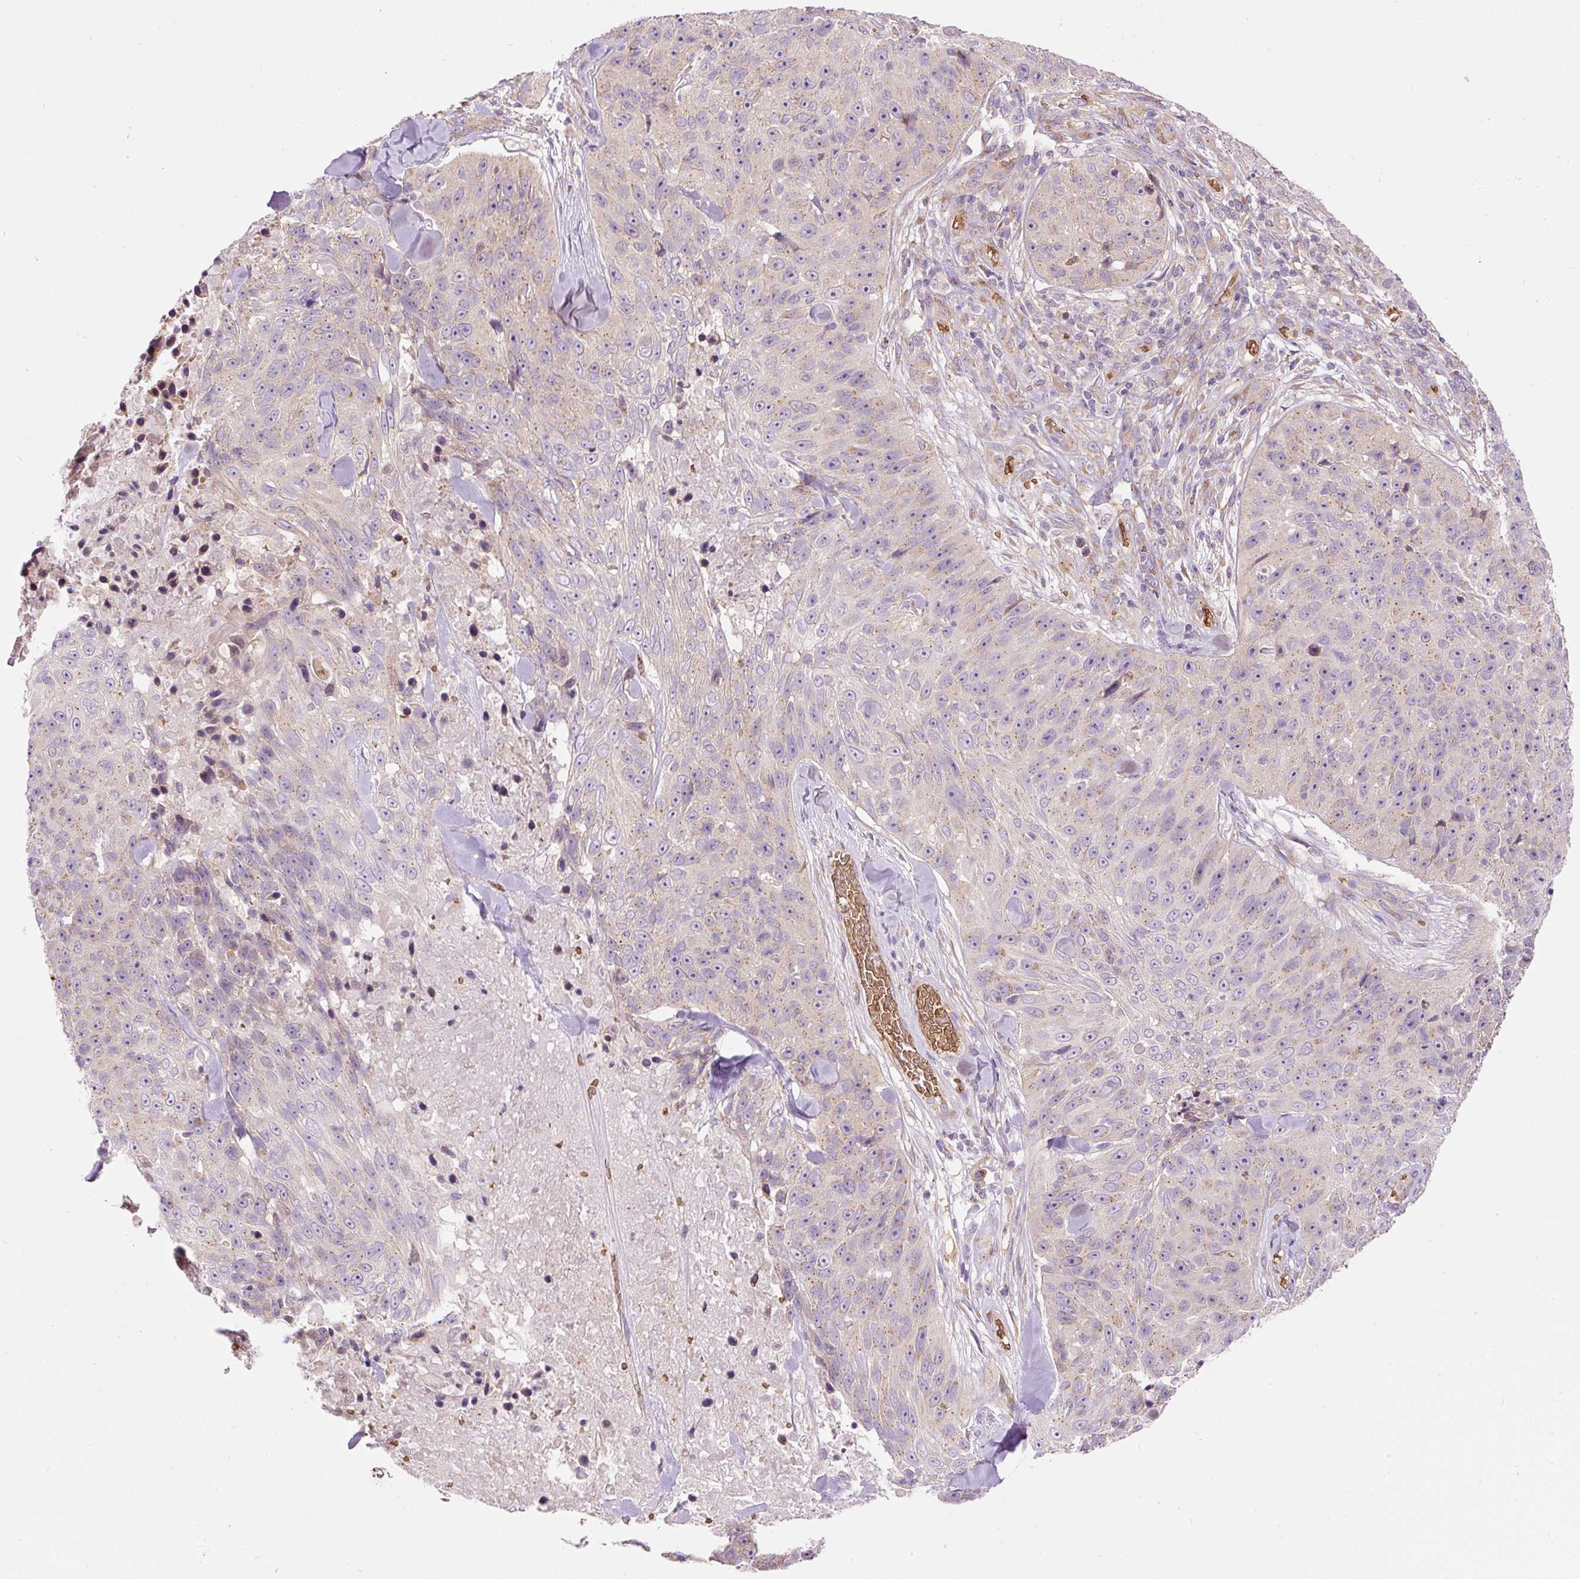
{"staining": {"intensity": "weak", "quantity": "25%-75%", "location": "cytoplasmic/membranous"}, "tissue": "skin cancer", "cell_type": "Tumor cells", "image_type": "cancer", "snomed": [{"axis": "morphology", "description": "Squamous cell carcinoma, NOS"}, {"axis": "topography", "description": "Skin"}], "caption": "Immunohistochemistry (IHC) staining of skin cancer, which demonstrates low levels of weak cytoplasmic/membranous expression in about 25%-75% of tumor cells indicating weak cytoplasmic/membranous protein positivity. The staining was performed using DAB (brown) for protein detection and nuclei were counterstained in hematoxylin (blue).", "gene": "PRRC2A", "patient": {"sex": "female", "age": 87}}